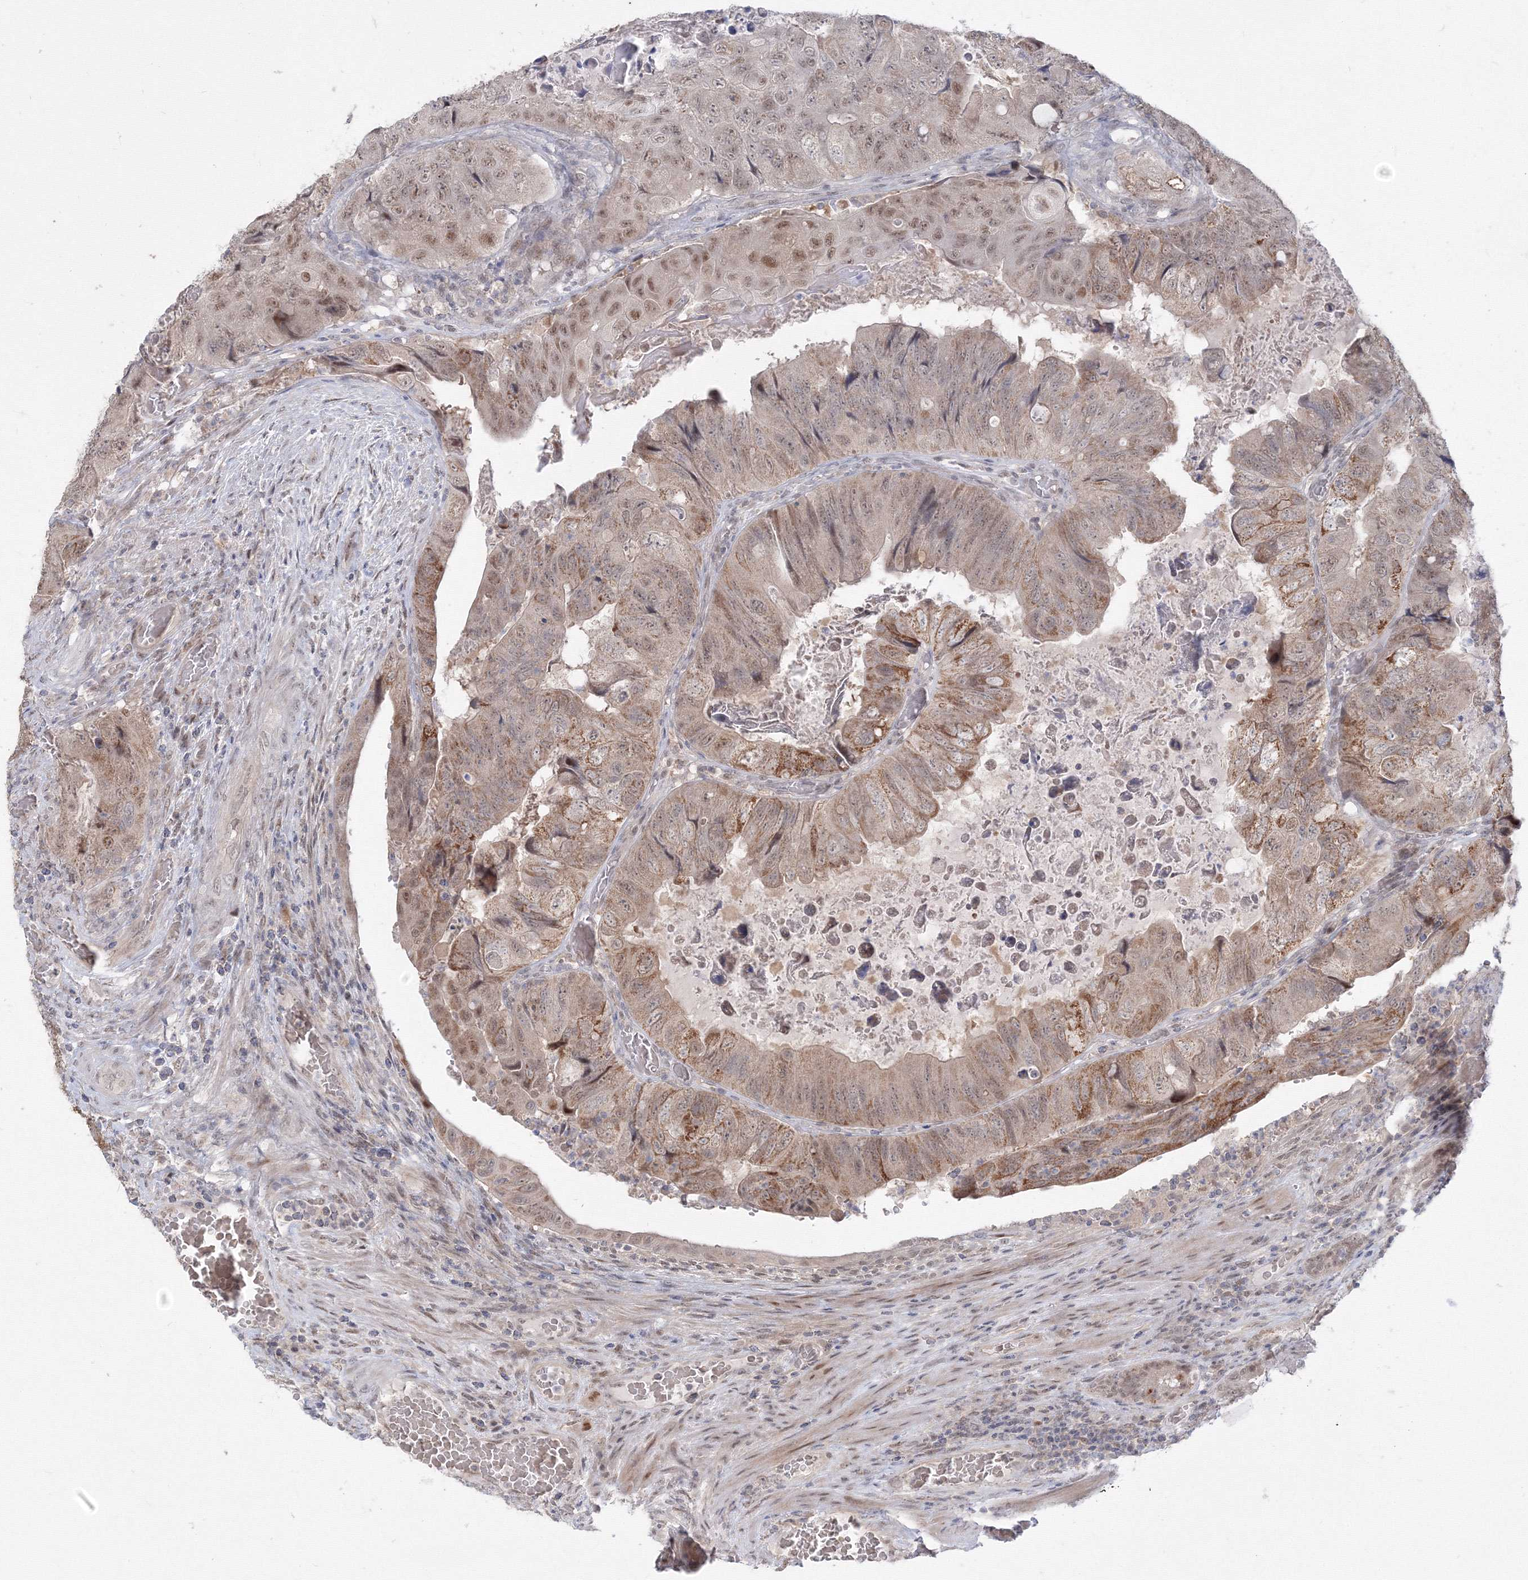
{"staining": {"intensity": "moderate", "quantity": "25%-75%", "location": "cytoplasmic/membranous,nuclear"}, "tissue": "colorectal cancer", "cell_type": "Tumor cells", "image_type": "cancer", "snomed": [{"axis": "morphology", "description": "Adenocarcinoma, NOS"}, {"axis": "topography", "description": "Rectum"}], "caption": "DAB immunohistochemical staining of colorectal adenocarcinoma exhibits moderate cytoplasmic/membranous and nuclear protein staining in about 25%-75% of tumor cells.", "gene": "COPS4", "patient": {"sex": "male", "age": 63}}